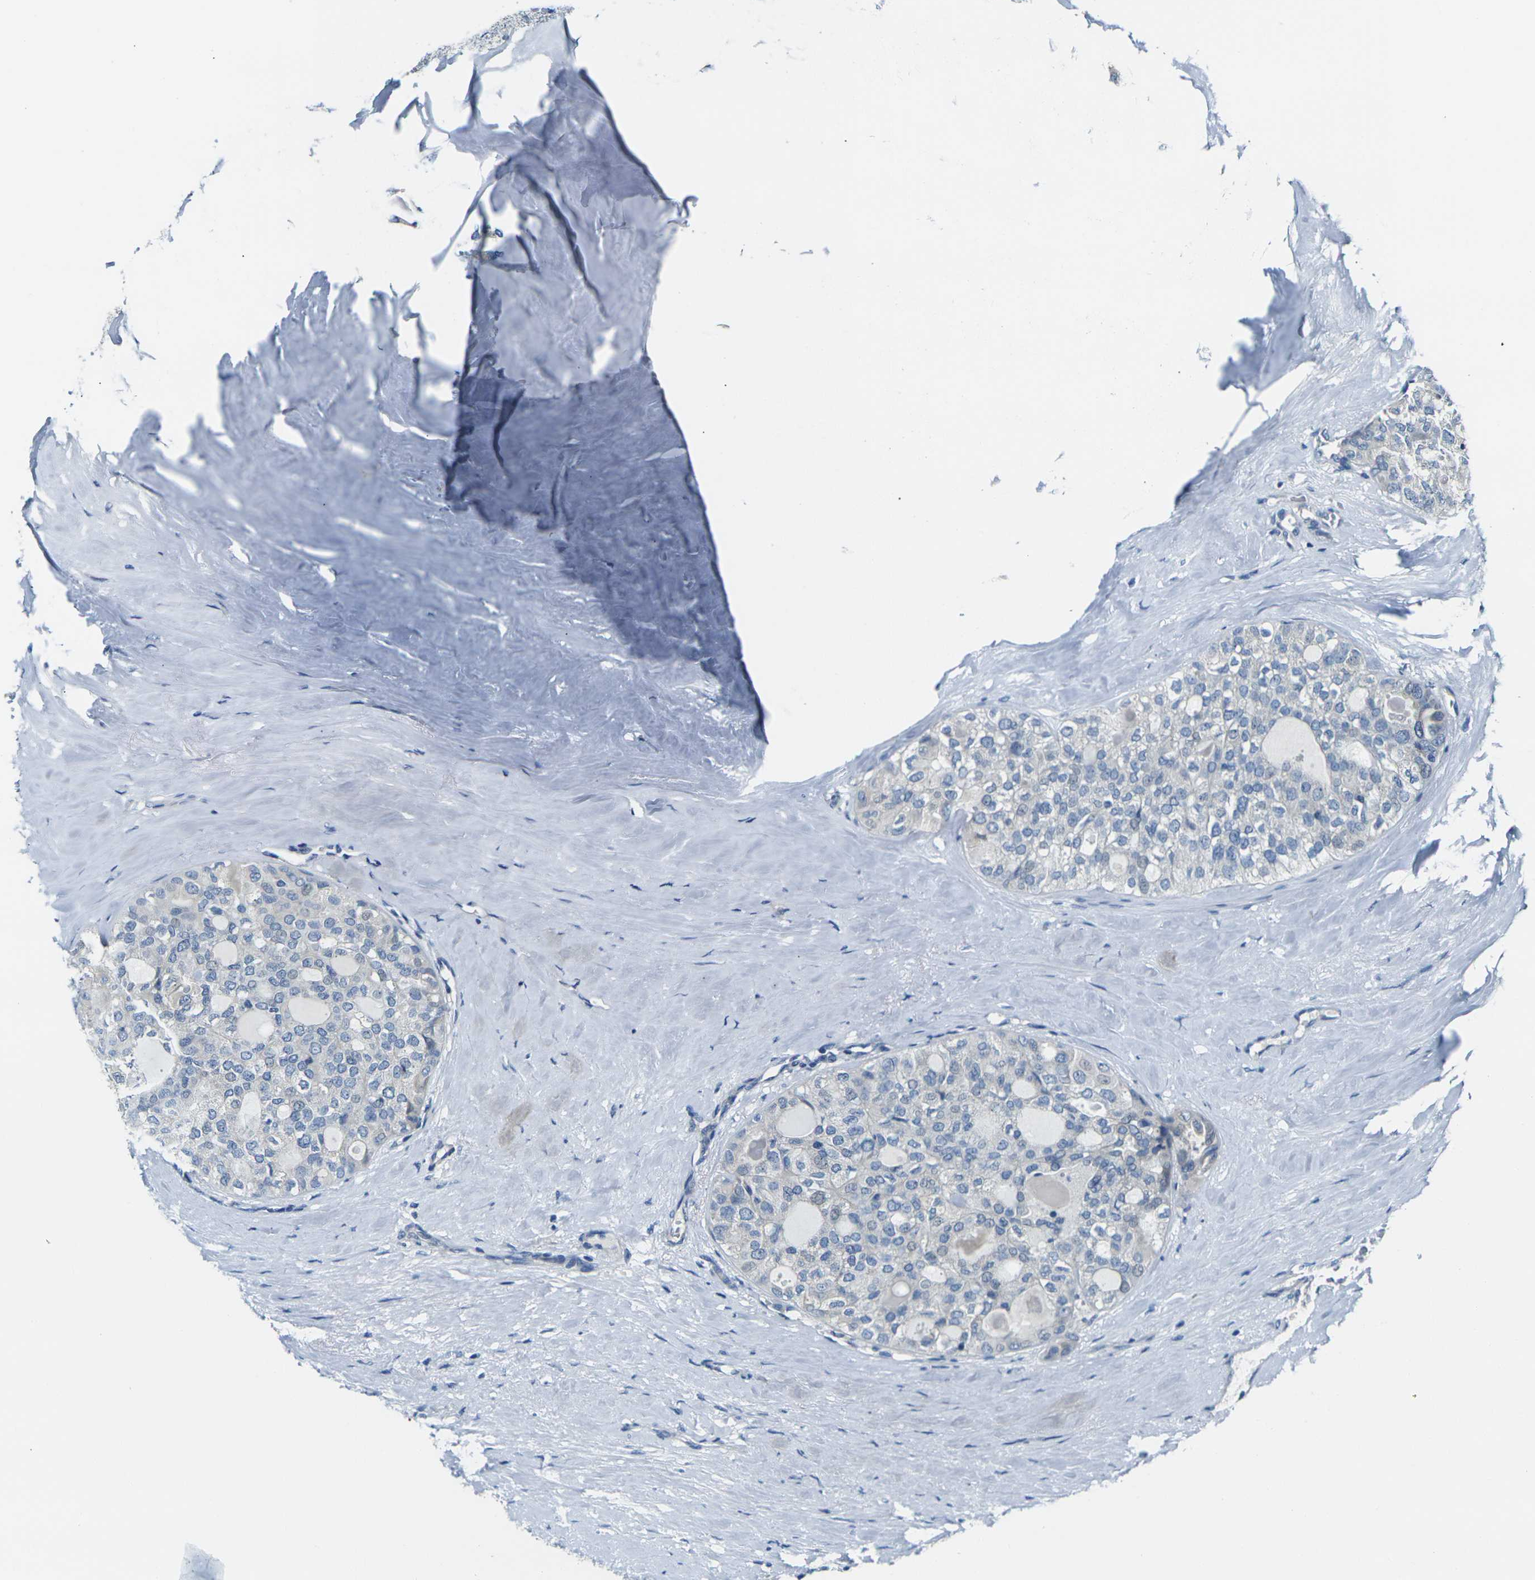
{"staining": {"intensity": "negative", "quantity": "none", "location": "none"}, "tissue": "thyroid cancer", "cell_type": "Tumor cells", "image_type": "cancer", "snomed": [{"axis": "morphology", "description": "Follicular adenoma carcinoma, NOS"}, {"axis": "topography", "description": "Thyroid gland"}], "caption": "DAB immunohistochemical staining of human follicular adenoma carcinoma (thyroid) shows no significant positivity in tumor cells.", "gene": "SHISAL2B", "patient": {"sex": "male", "age": 75}}